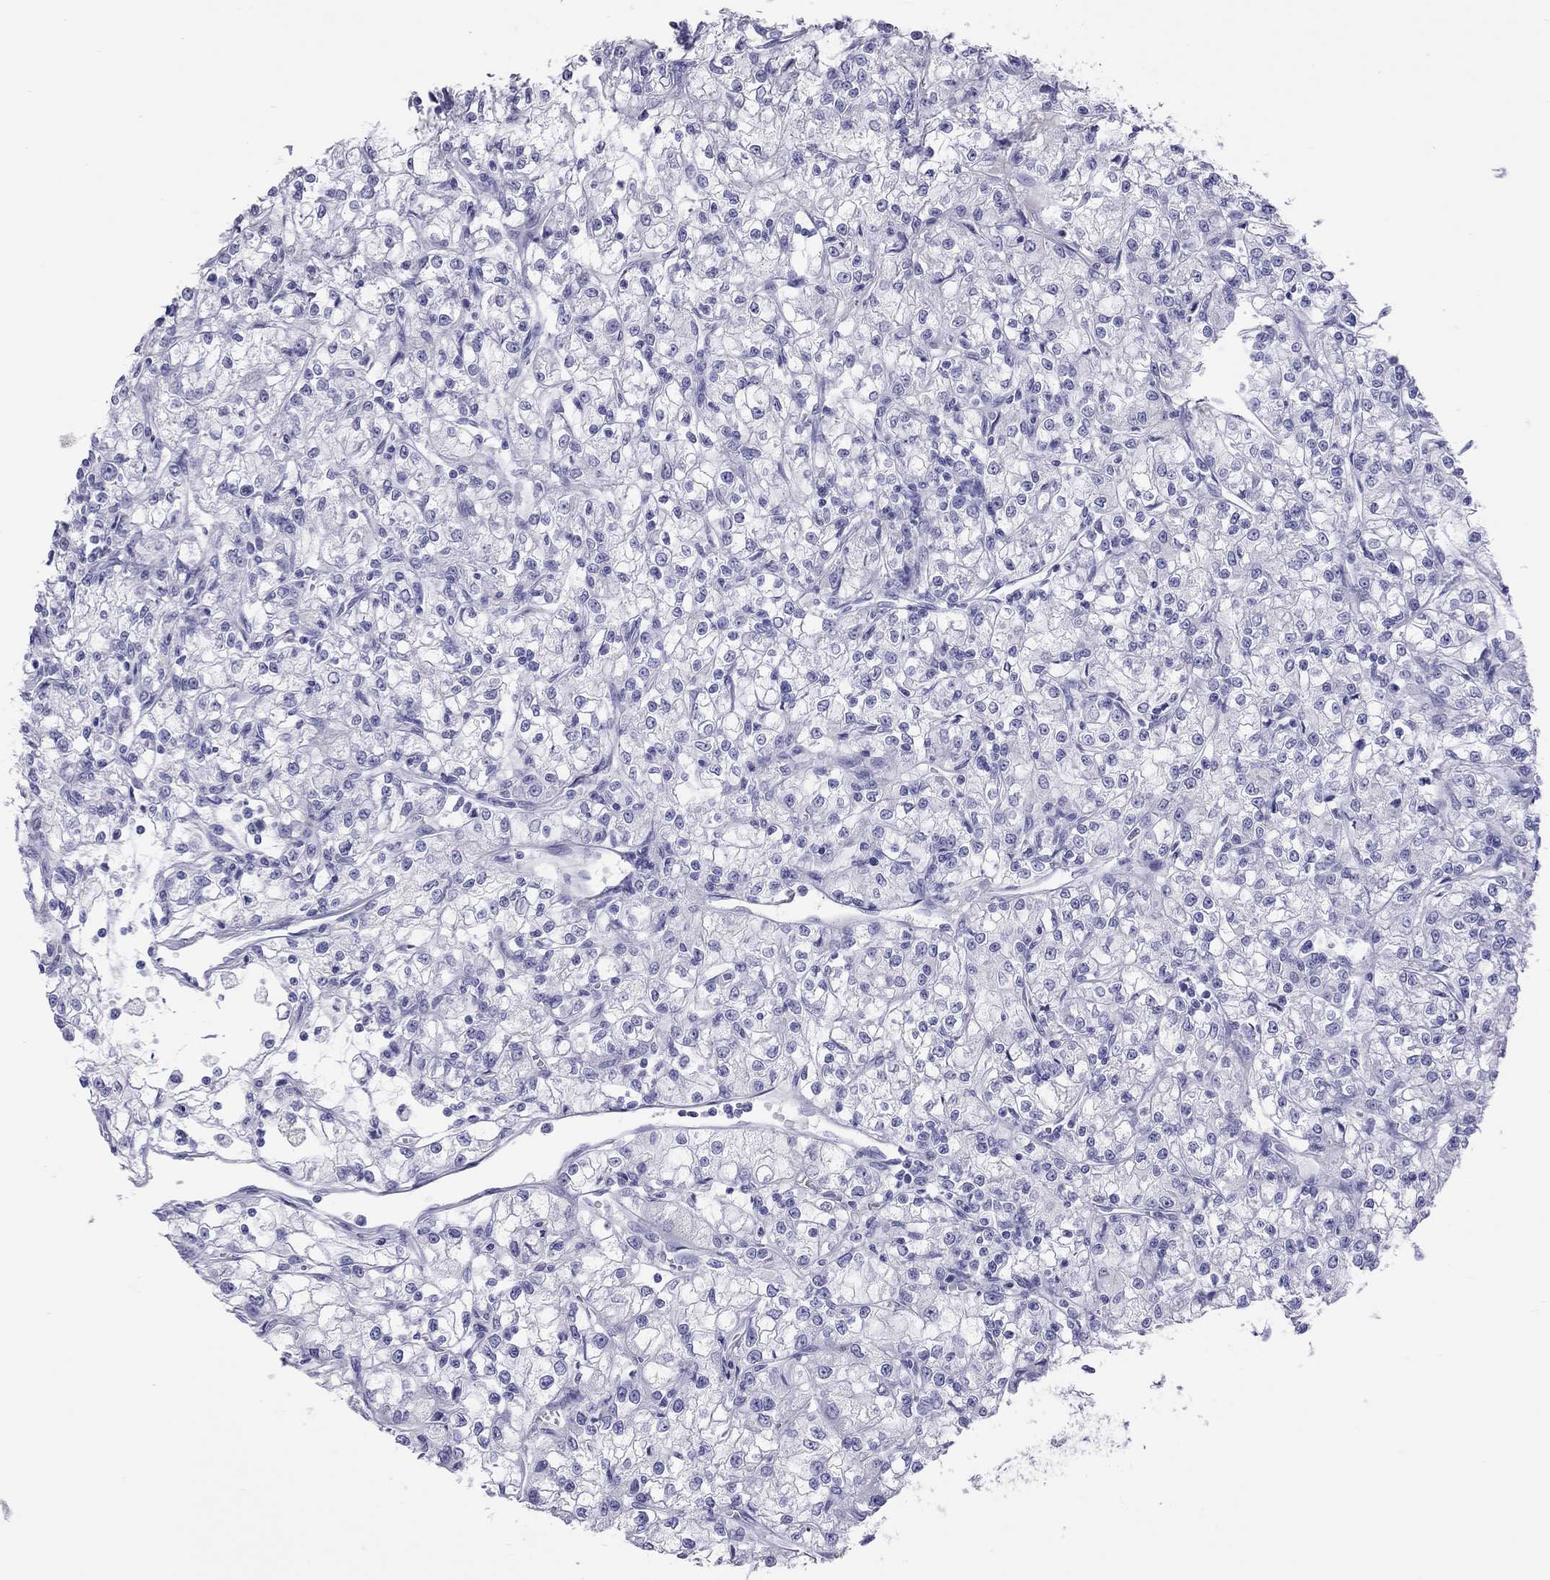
{"staining": {"intensity": "negative", "quantity": "none", "location": "none"}, "tissue": "renal cancer", "cell_type": "Tumor cells", "image_type": "cancer", "snomed": [{"axis": "morphology", "description": "Adenocarcinoma, NOS"}, {"axis": "topography", "description": "Kidney"}], "caption": "Immunohistochemistry image of renal cancer (adenocarcinoma) stained for a protein (brown), which shows no expression in tumor cells.", "gene": "STAG3", "patient": {"sex": "female", "age": 59}}